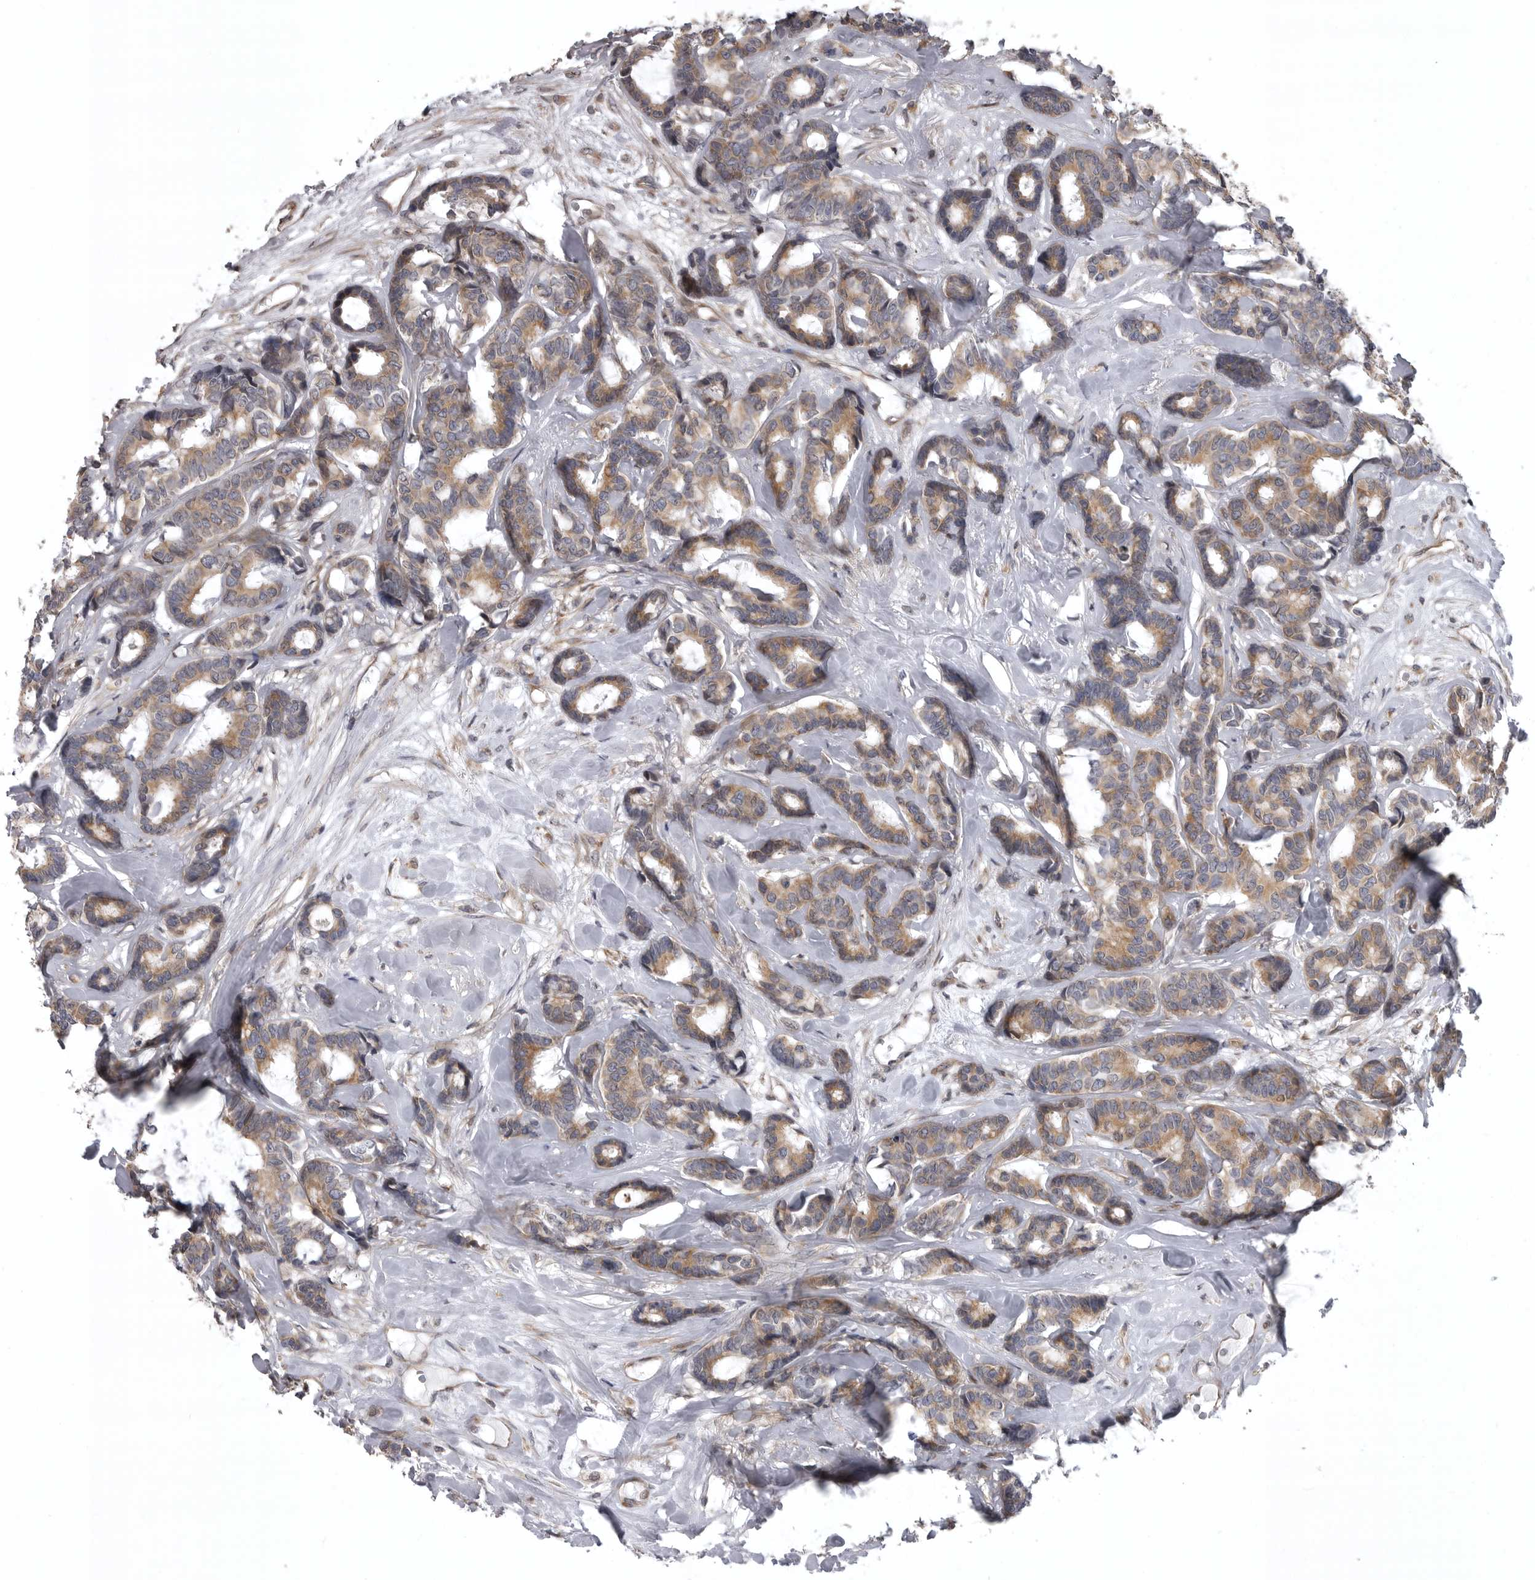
{"staining": {"intensity": "moderate", "quantity": ">75%", "location": "cytoplasmic/membranous"}, "tissue": "breast cancer", "cell_type": "Tumor cells", "image_type": "cancer", "snomed": [{"axis": "morphology", "description": "Duct carcinoma"}, {"axis": "topography", "description": "Breast"}], "caption": "Breast cancer stained for a protein exhibits moderate cytoplasmic/membranous positivity in tumor cells.", "gene": "ZNRF1", "patient": {"sex": "female", "age": 87}}